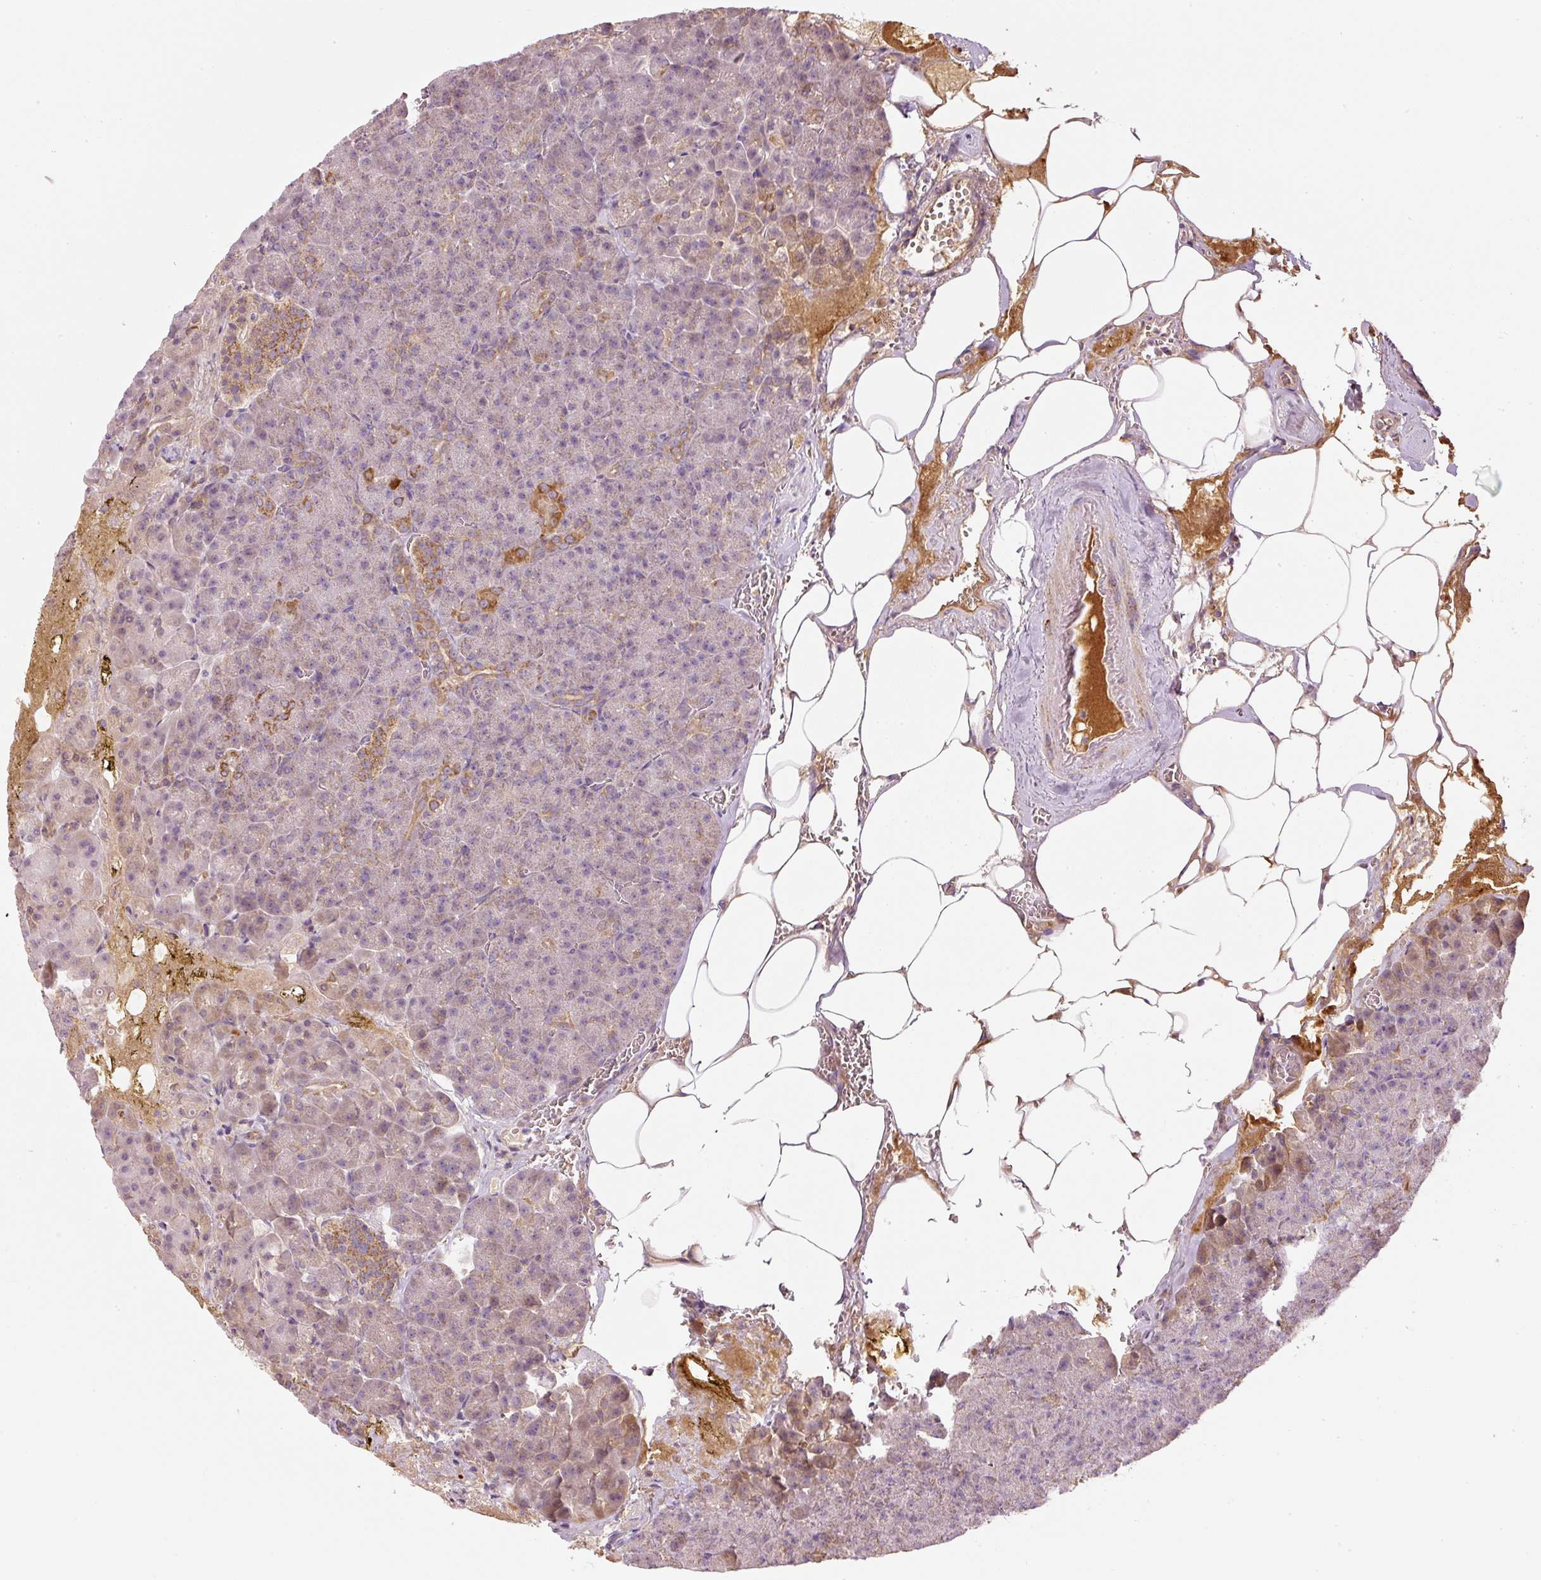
{"staining": {"intensity": "moderate", "quantity": "<25%", "location": "cytoplasmic/membranous"}, "tissue": "pancreas", "cell_type": "Exocrine glandular cells", "image_type": "normal", "snomed": [{"axis": "morphology", "description": "Normal tissue, NOS"}, {"axis": "topography", "description": "Pancreas"}], "caption": "High-power microscopy captured an immunohistochemistry (IHC) photomicrograph of unremarkable pancreas, revealing moderate cytoplasmic/membranous expression in approximately <25% of exocrine glandular cells.", "gene": "SERPING1", "patient": {"sex": "female", "age": 74}}